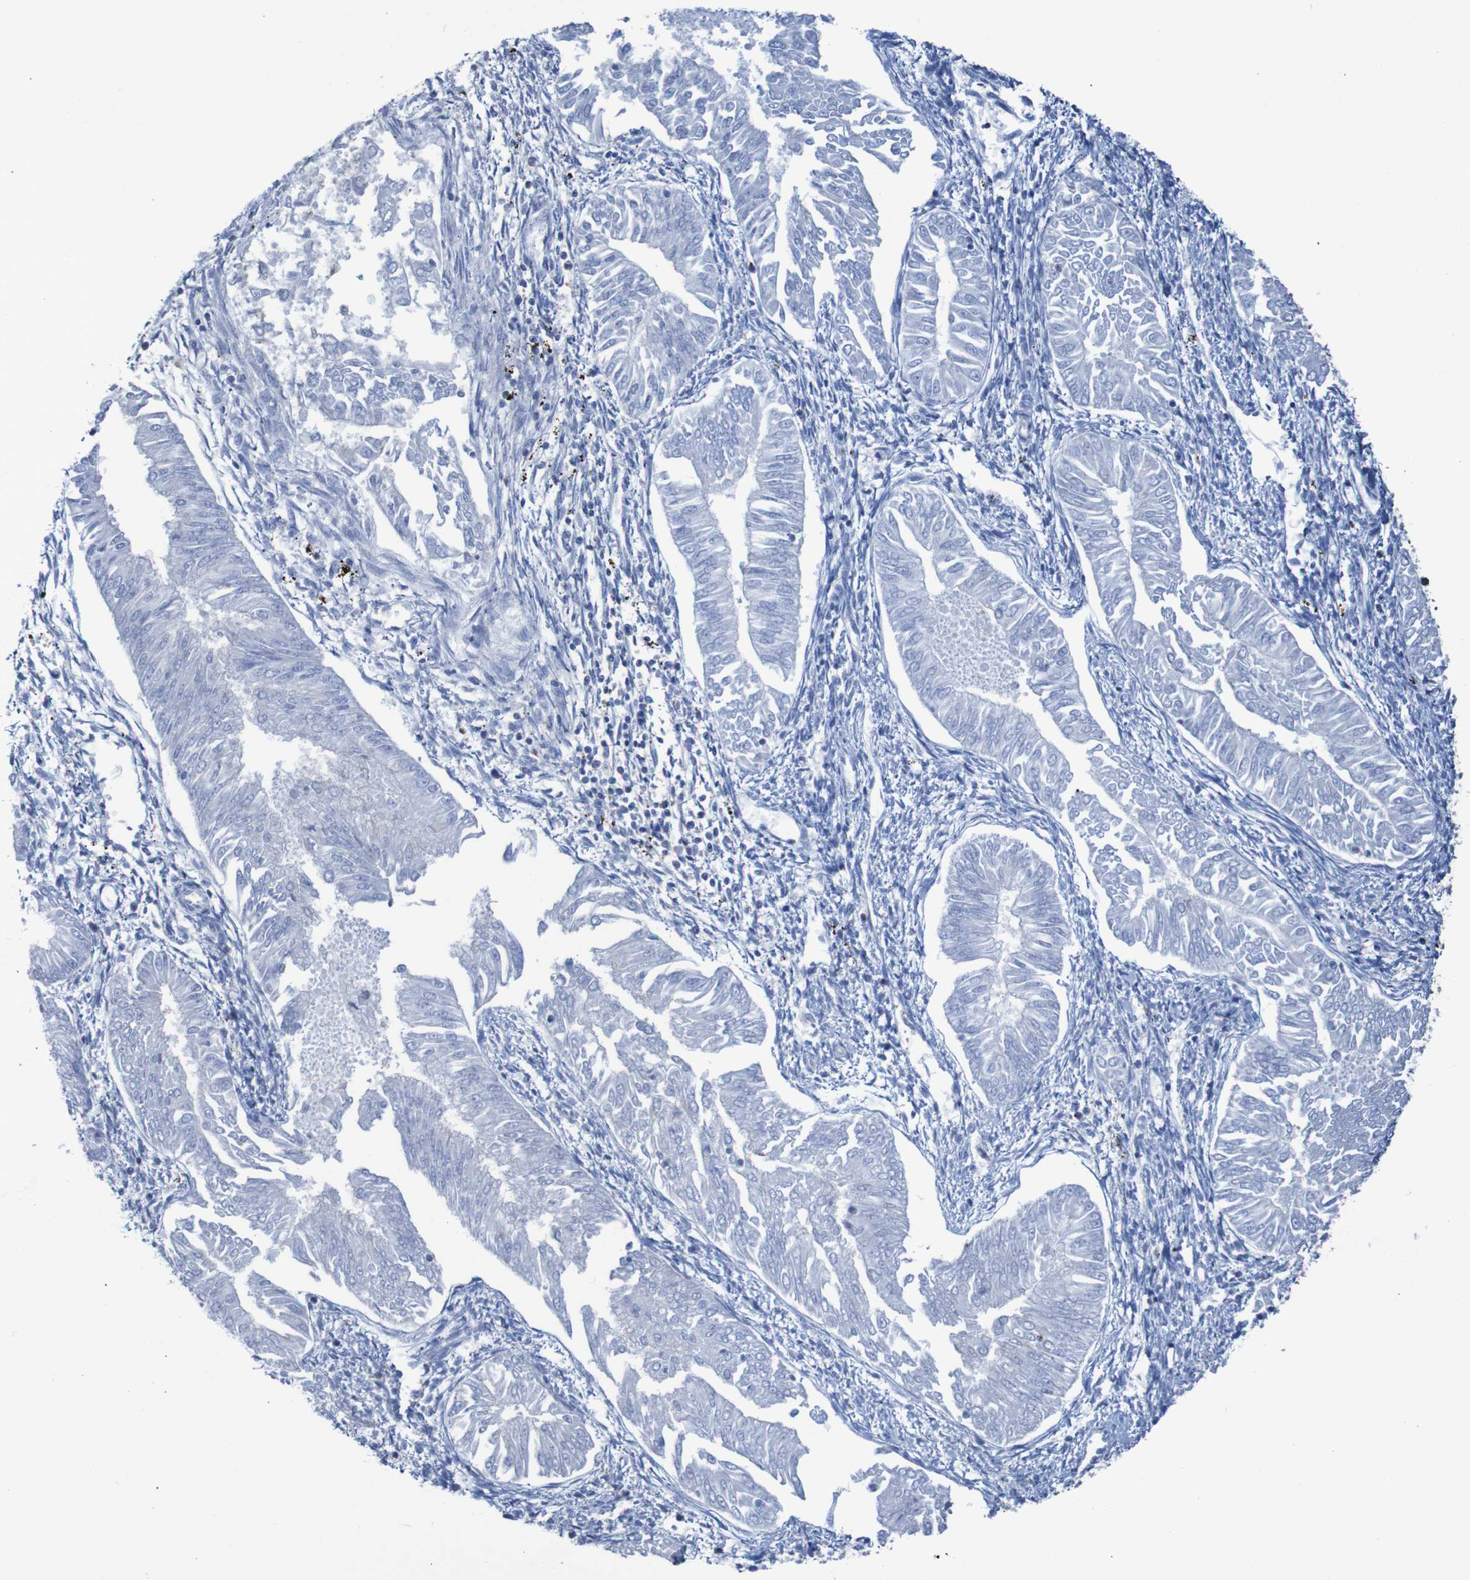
{"staining": {"intensity": "negative", "quantity": "none", "location": "none"}, "tissue": "endometrial cancer", "cell_type": "Tumor cells", "image_type": "cancer", "snomed": [{"axis": "morphology", "description": "Adenocarcinoma, NOS"}, {"axis": "topography", "description": "Endometrium"}], "caption": "Immunohistochemistry (IHC) of human endometrial adenocarcinoma reveals no expression in tumor cells.", "gene": "RNF182", "patient": {"sex": "female", "age": 53}}